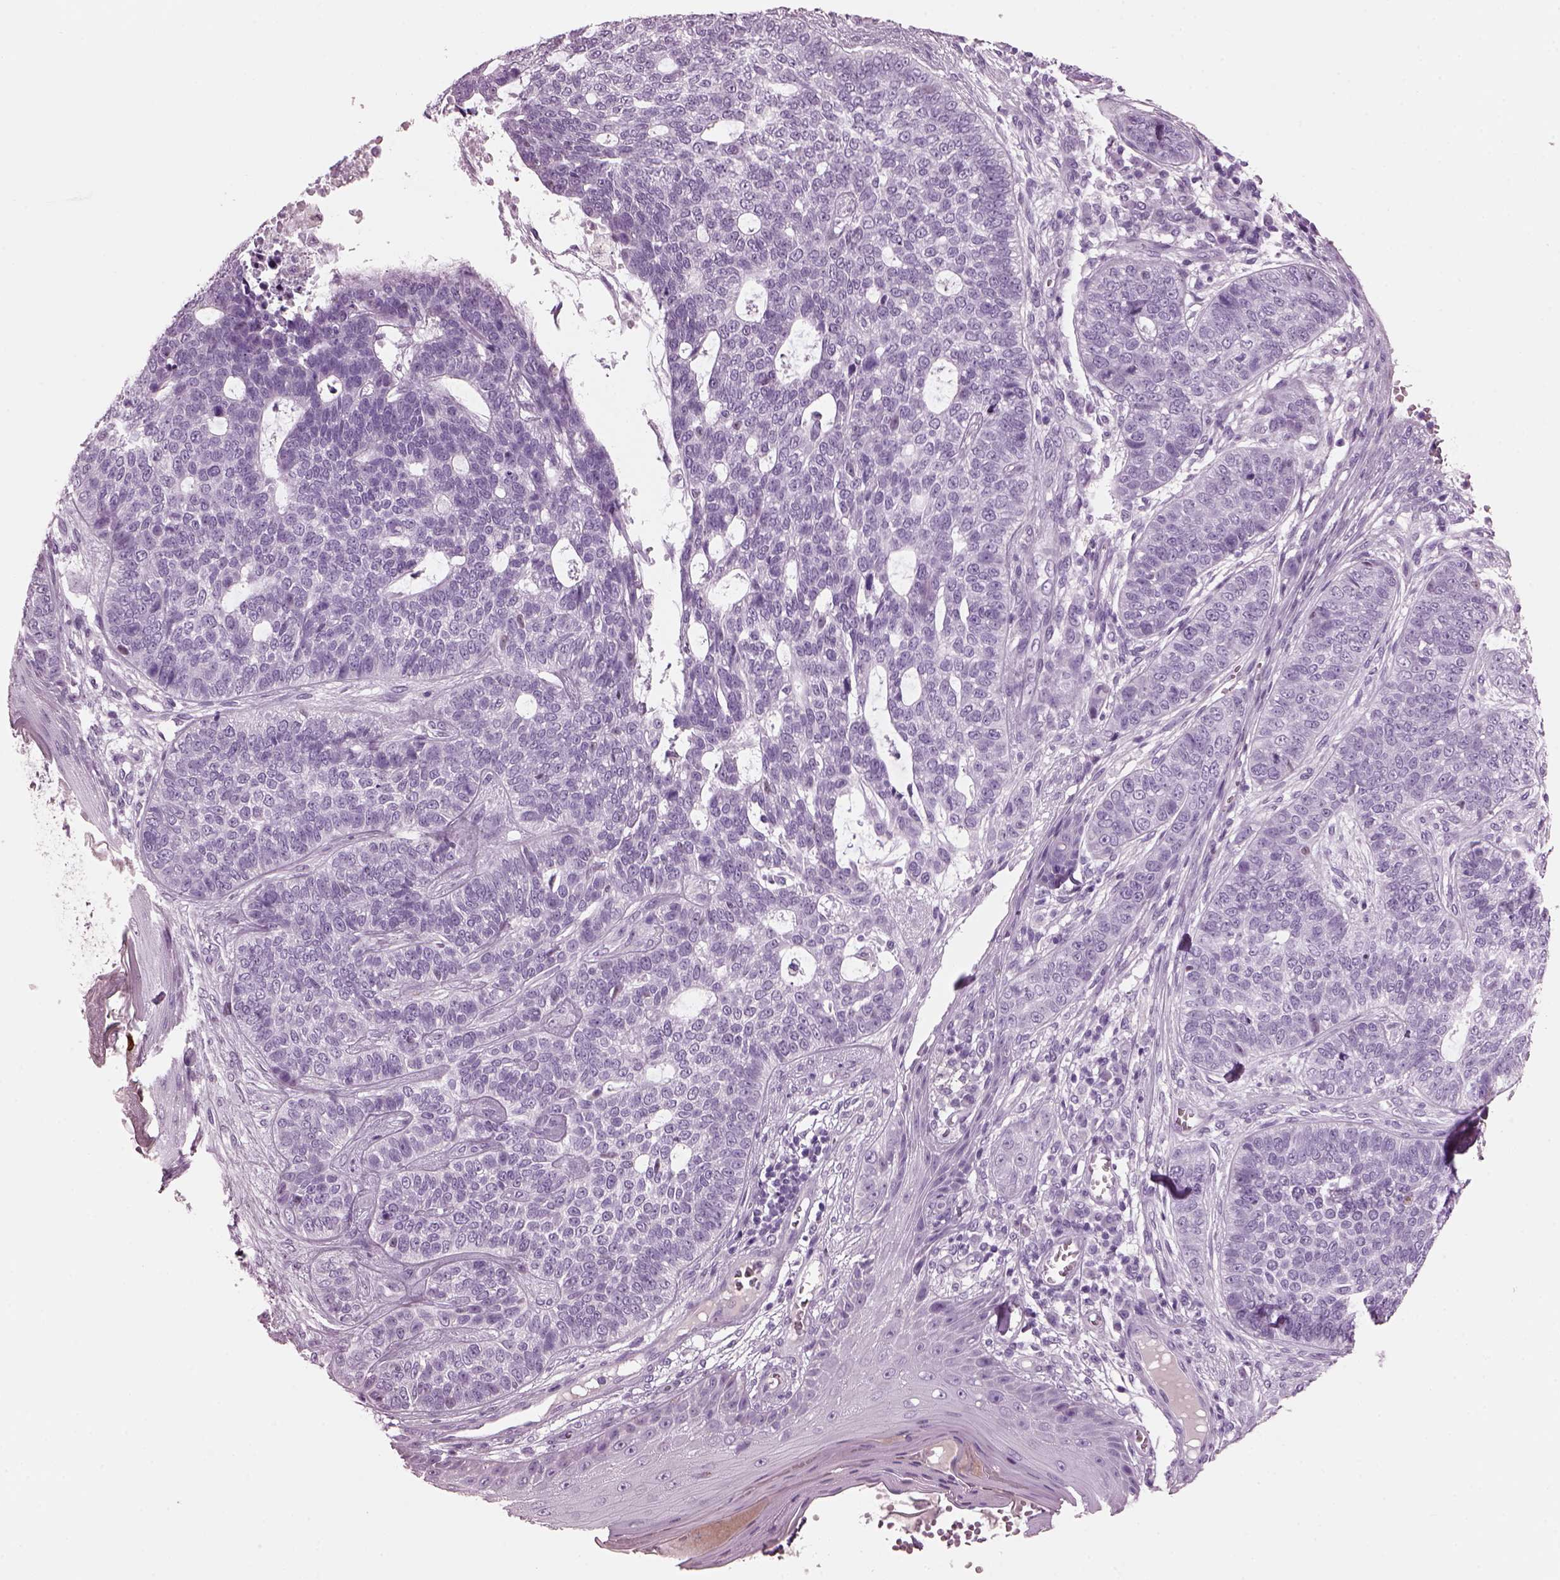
{"staining": {"intensity": "negative", "quantity": "none", "location": "none"}, "tissue": "skin cancer", "cell_type": "Tumor cells", "image_type": "cancer", "snomed": [{"axis": "morphology", "description": "Basal cell carcinoma"}, {"axis": "topography", "description": "Skin"}], "caption": "The micrograph exhibits no significant positivity in tumor cells of skin cancer (basal cell carcinoma).", "gene": "KRTAP3-2", "patient": {"sex": "female", "age": 69}}